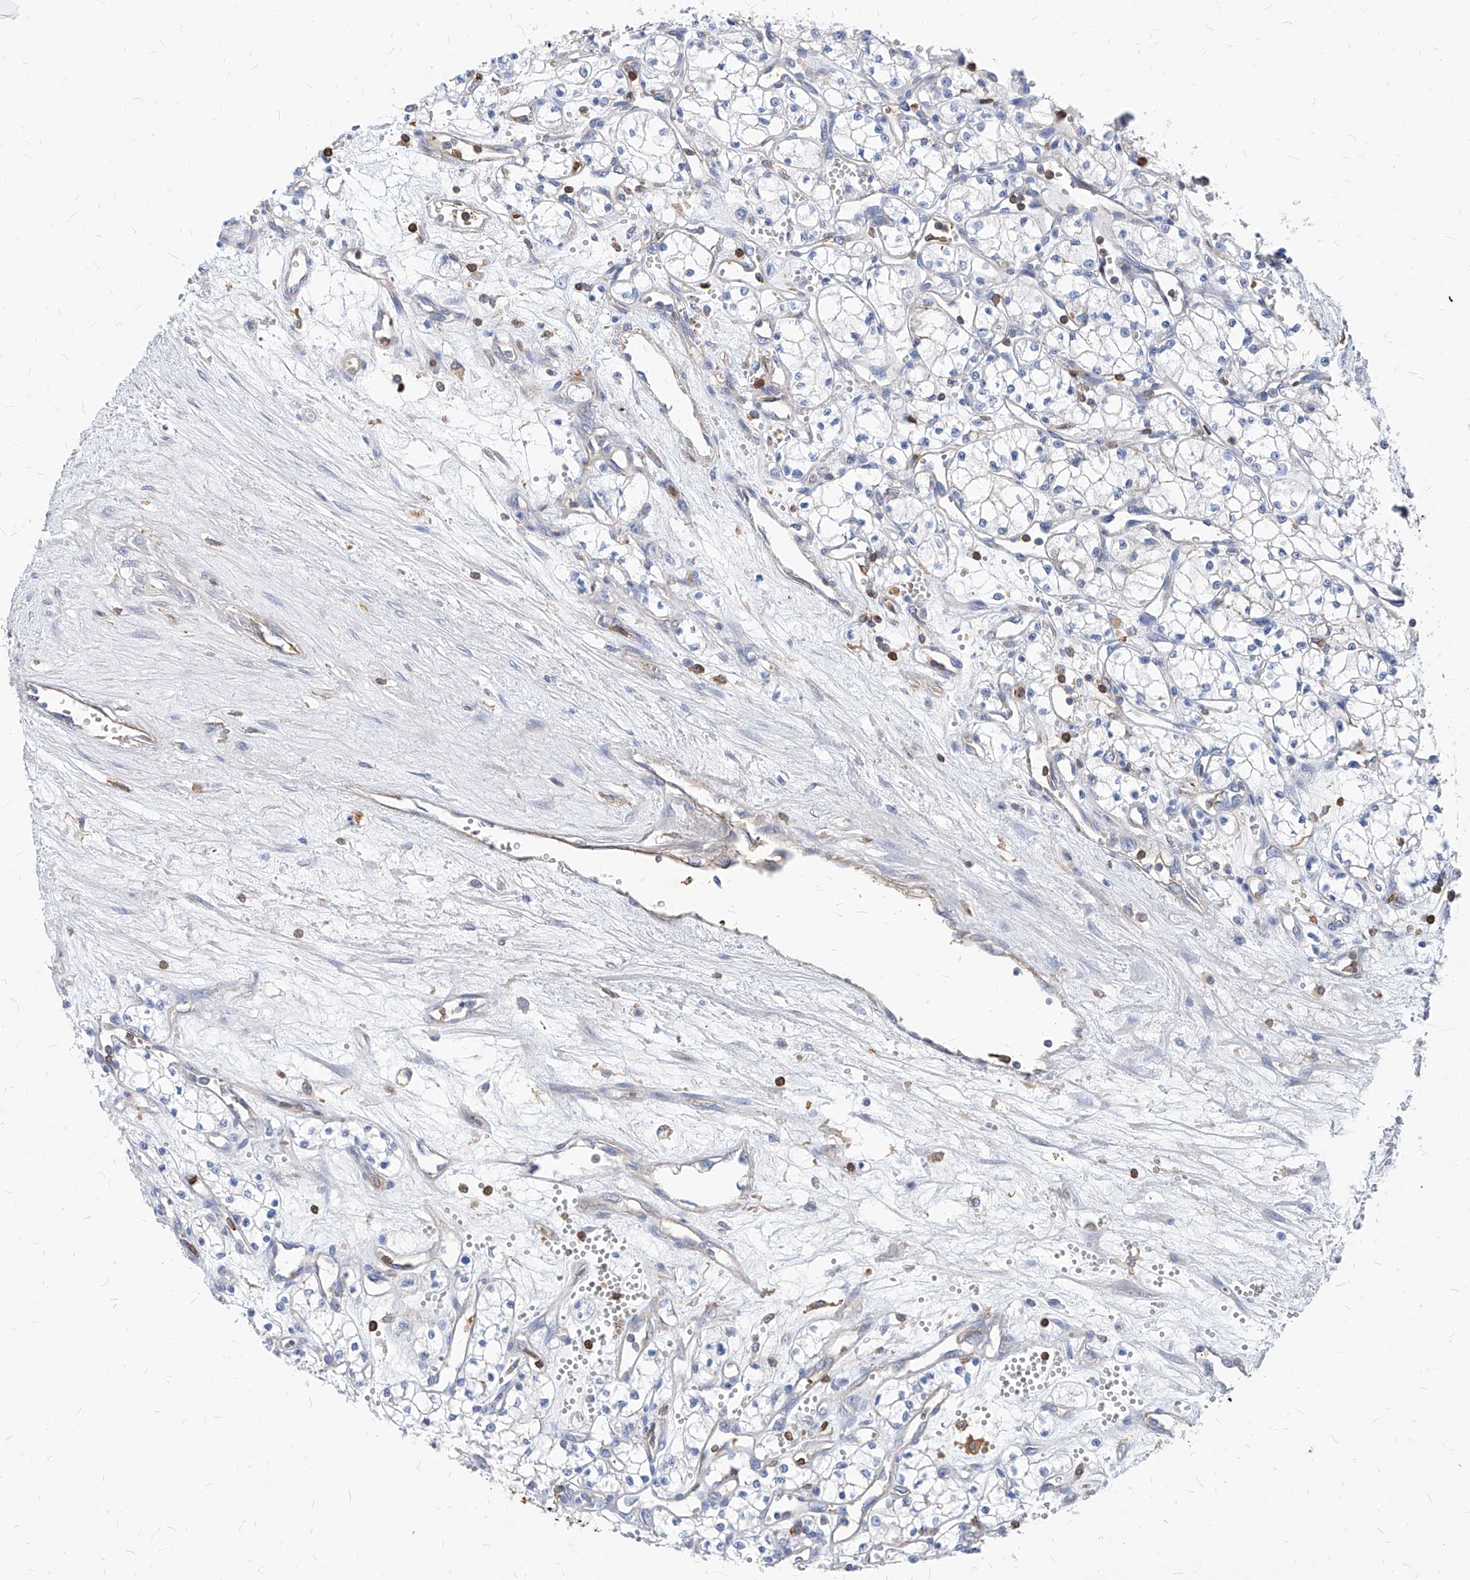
{"staining": {"intensity": "negative", "quantity": "none", "location": "none"}, "tissue": "renal cancer", "cell_type": "Tumor cells", "image_type": "cancer", "snomed": [{"axis": "morphology", "description": "Adenocarcinoma, NOS"}, {"axis": "topography", "description": "Kidney"}], "caption": "DAB (3,3'-diaminobenzidine) immunohistochemical staining of renal cancer (adenocarcinoma) demonstrates no significant staining in tumor cells.", "gene": "ABRACL", "patient": {"sex": "male", "age": 59}}